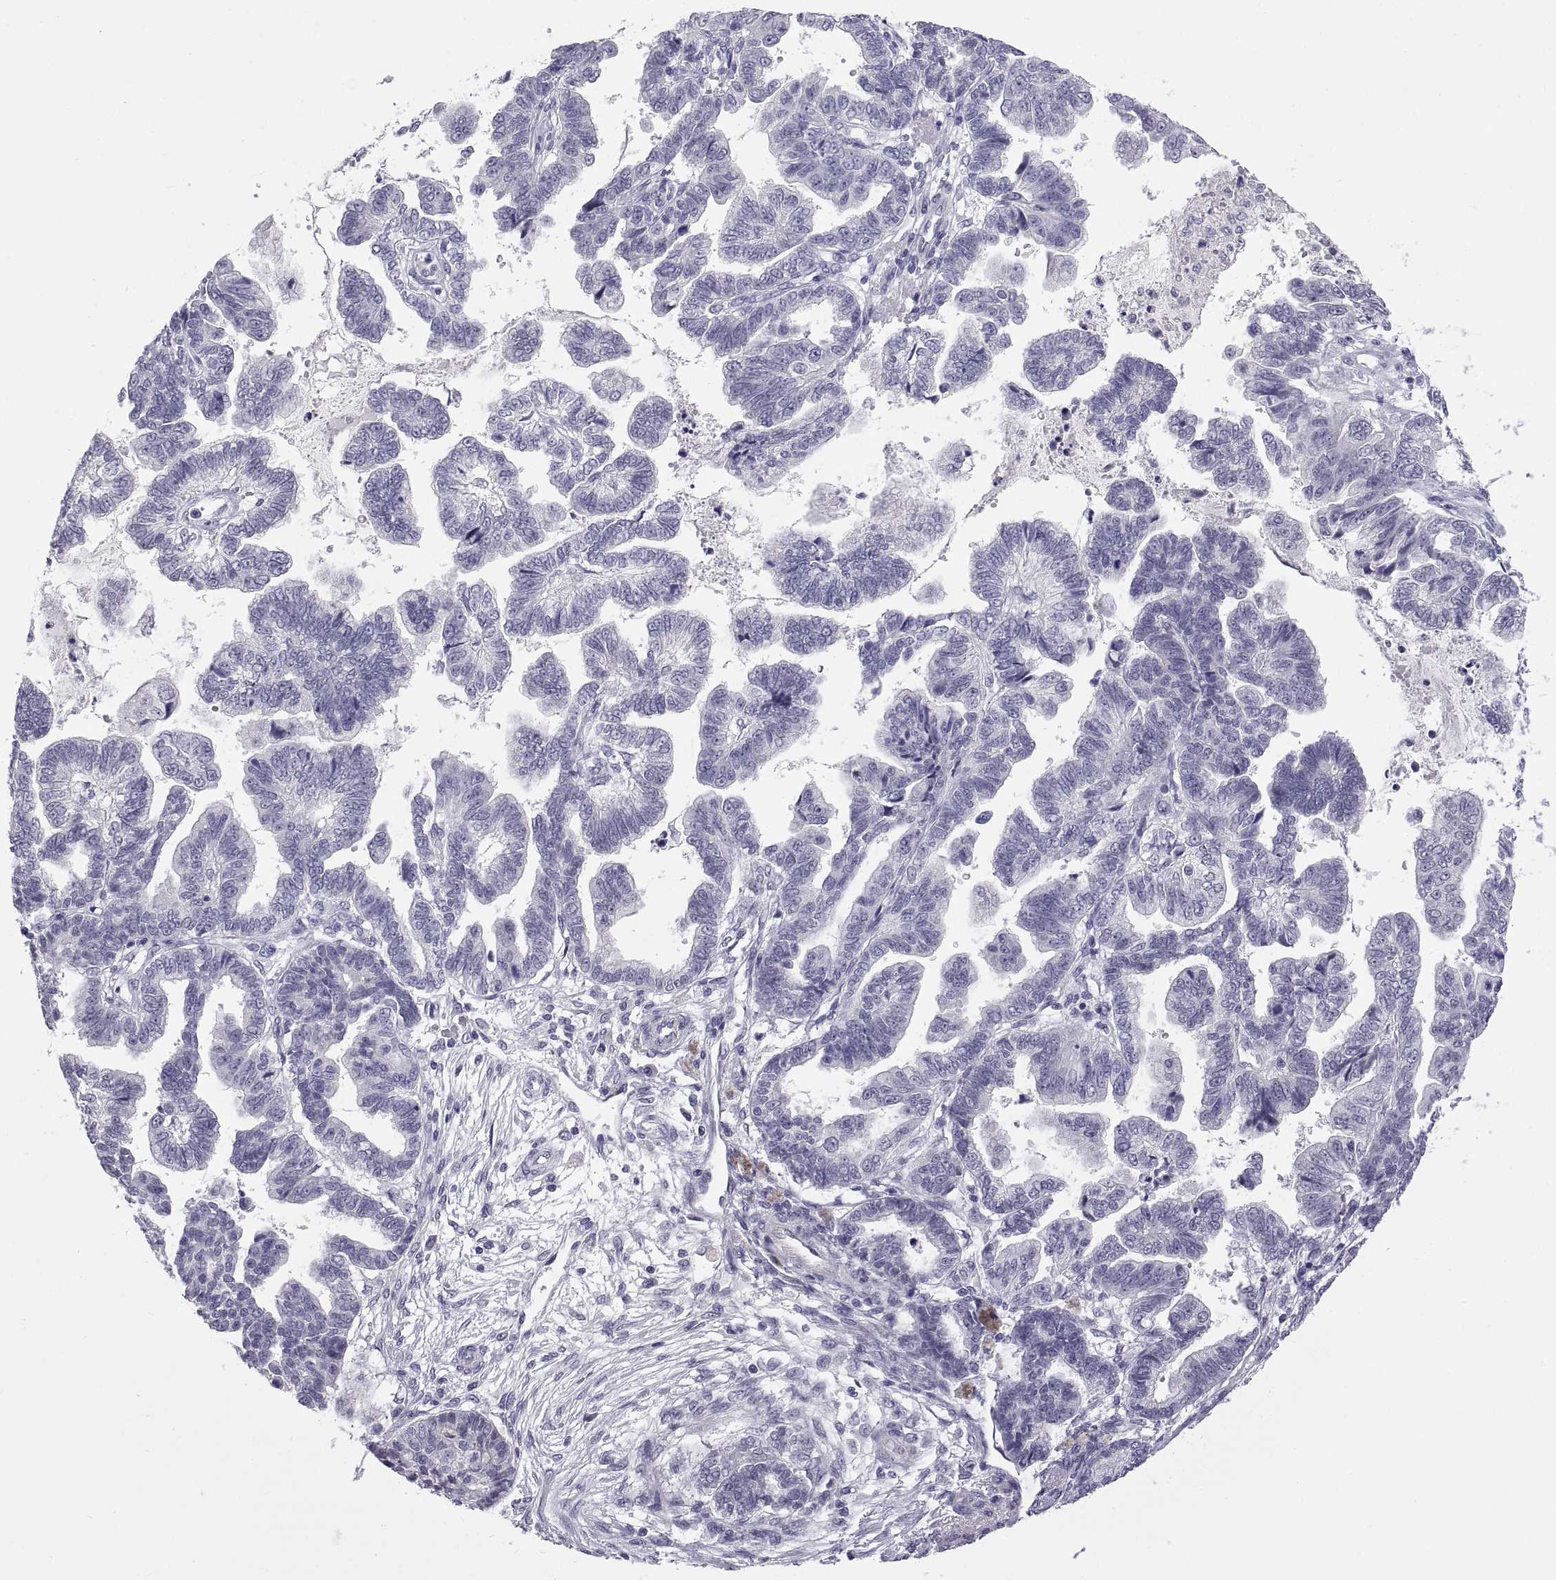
{"staining": {"intensity": "negative", "quantity": "none", "location": "none"}, "tissue": "stomach cancer", "cell_type": "Tumor cells", "image_type": "cancer", "snomed": [{"axis": "morphology", "description": "Adenocarcinoma, NOS"}, {"axis": "topography", "description": "Stomach"}], "caption": "Tumor cells show no significant protein staining in stomach cancer. (Stains: DAB (3,3'-diaminobenzidine) immunohistochemistry (IHC) with hematoxylin counter stain, Microscopy: brightfield microscopy at high magnification).", "gene": "TEX13A", "patient": {"sex": "male", "age": 83}}